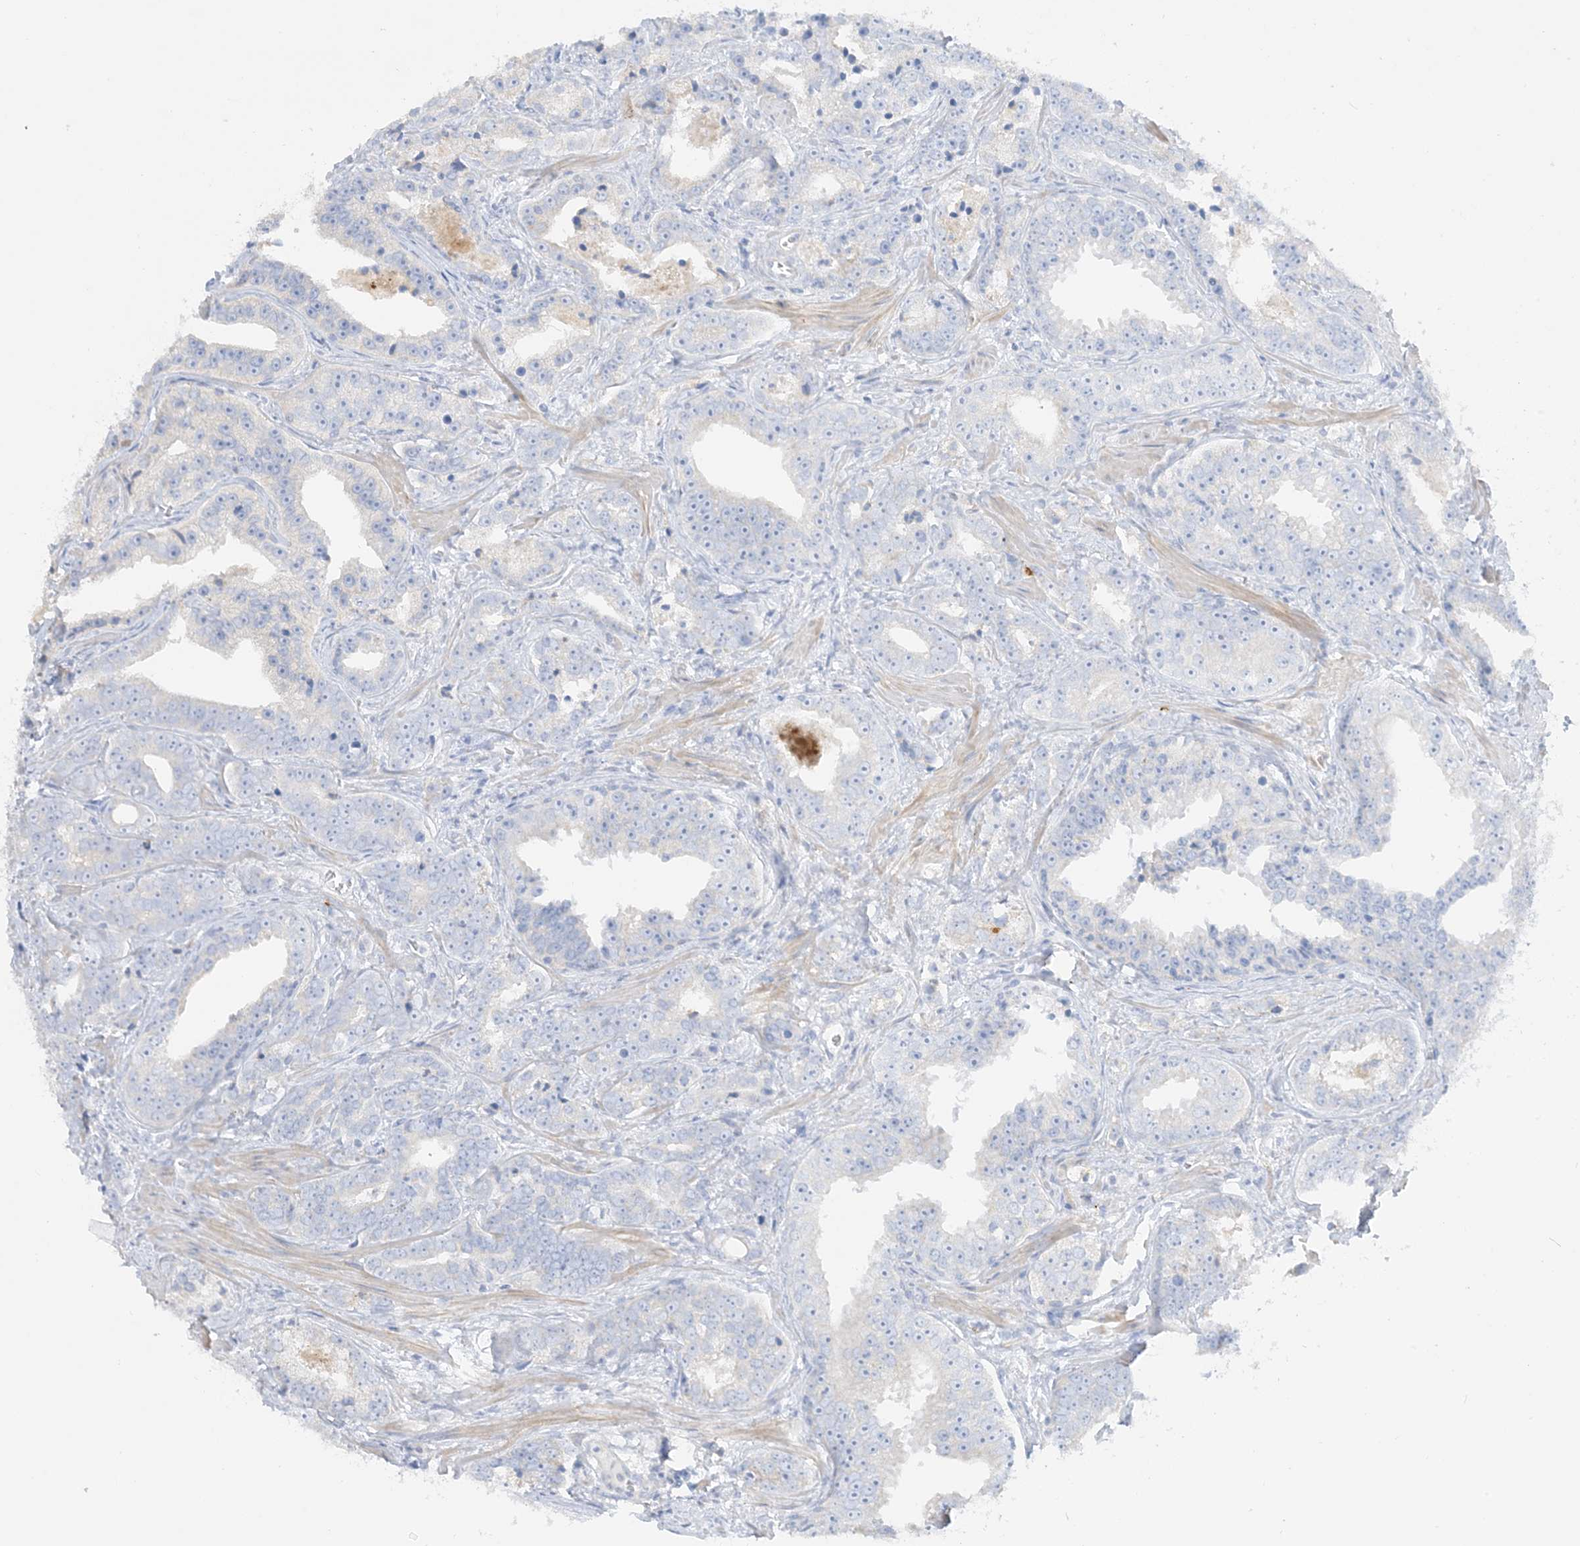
{"staining": {"intensity": "negative", "quantity": "none", "location": "none"}, "tissue": "prostate cancer", "cell_type": "Tumor cells", "image_type": "cancer", "snomed": [{"axis": "morphology", "description": "Adenocarcinoma, High grade"}, {"axis": "topography", "description": "Prostate"}], "caption": "Immunohistochemistry of human prostate adenocarcinoma (high-grade) displays no positivity in tumor cells. Nuclei are stained in blue.", "gene": "SLC26A3", "patient": {"sex": "male", "age": 62}}